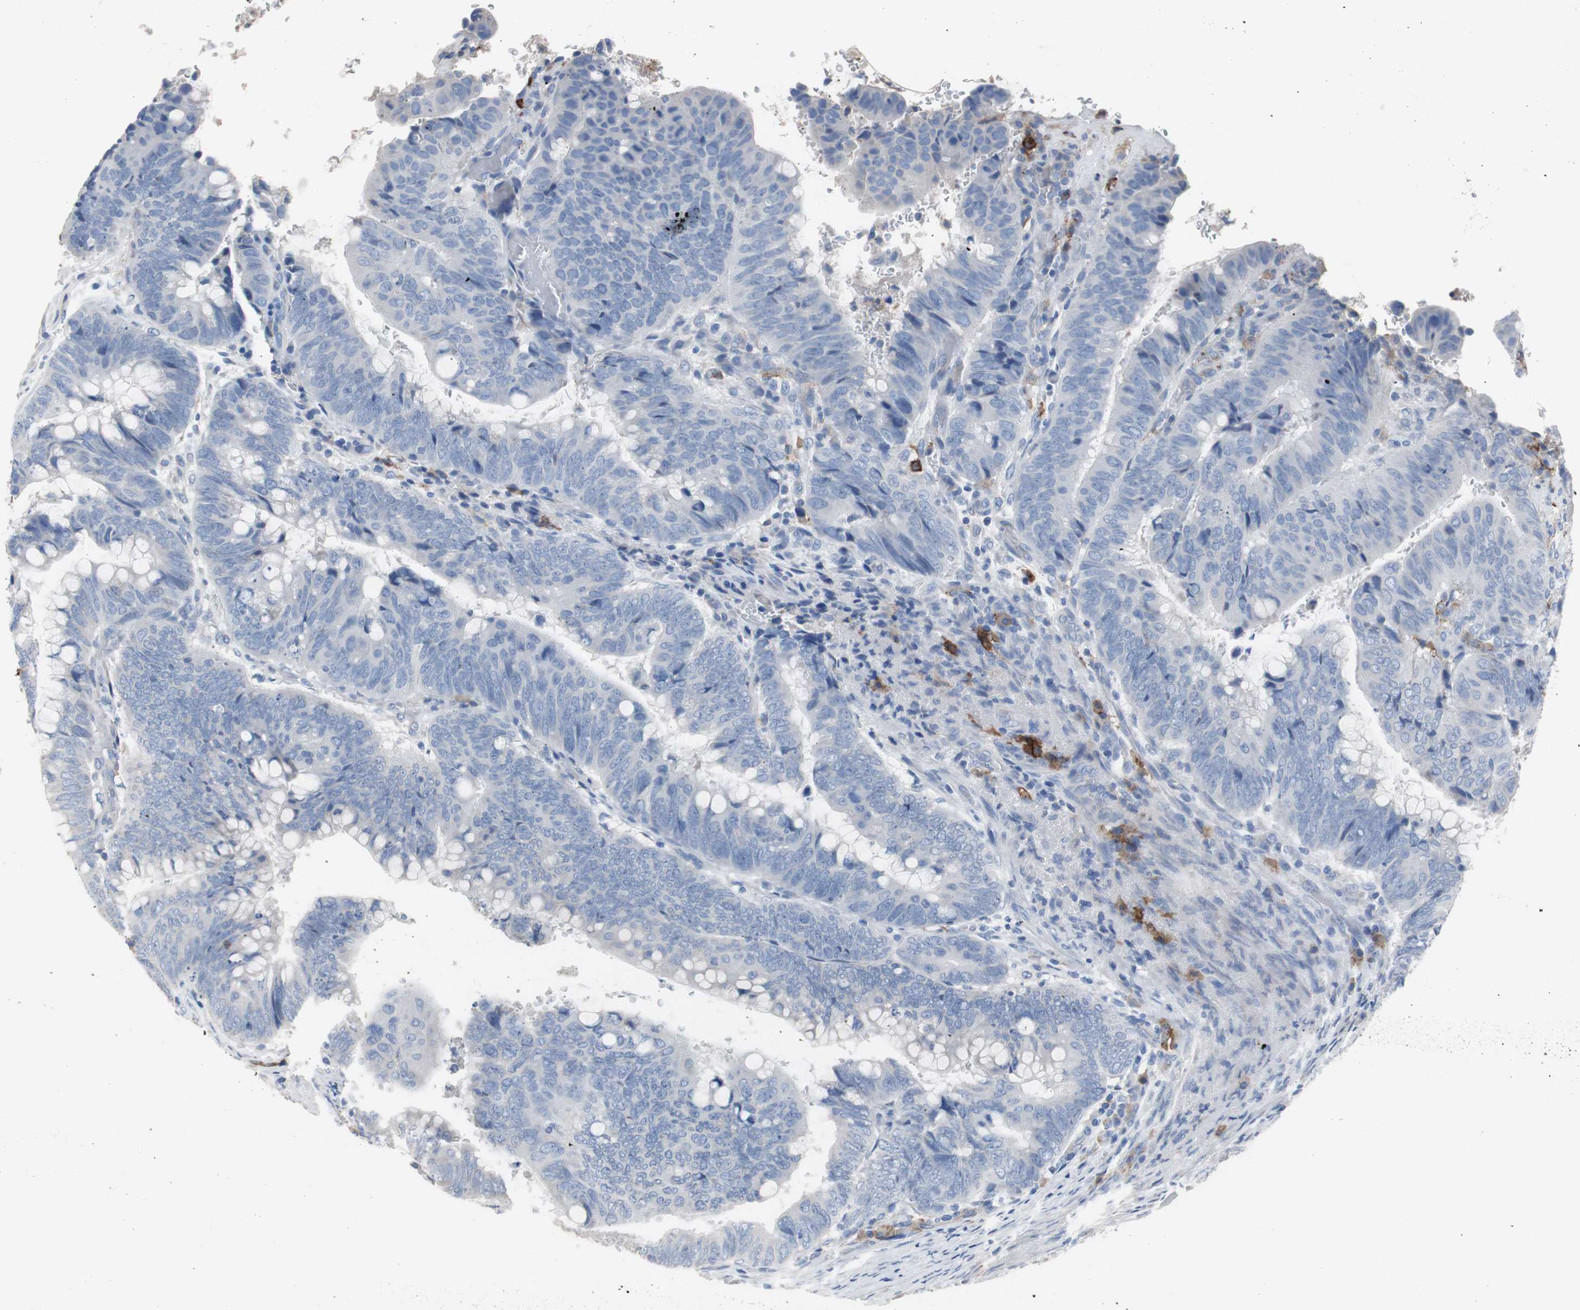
{"staining": {"intensity": "negative", "quantity": "none", "location": "none"}, "tissue": "colorectal cancer", "cell_type": "Tumor cells", "image_type": "cancer", "snomed": [{"axis": "morphology", "description": "Normal tissue, NOS"}, {"axis": "morphology", "description": "Adenocarcinoma, NOS"}, {"axis": "topography", "description": "Rectum"}, {"axis": "topography", "description": "Peripheral nerve tissue"}], "caption": "Immunohistochemistry of colorectal cancer (adenocarcinoma) reveals no staining in tumor cells.", "gene": "FCGR2B", "patient": {"sex": "male", "age": 92}}